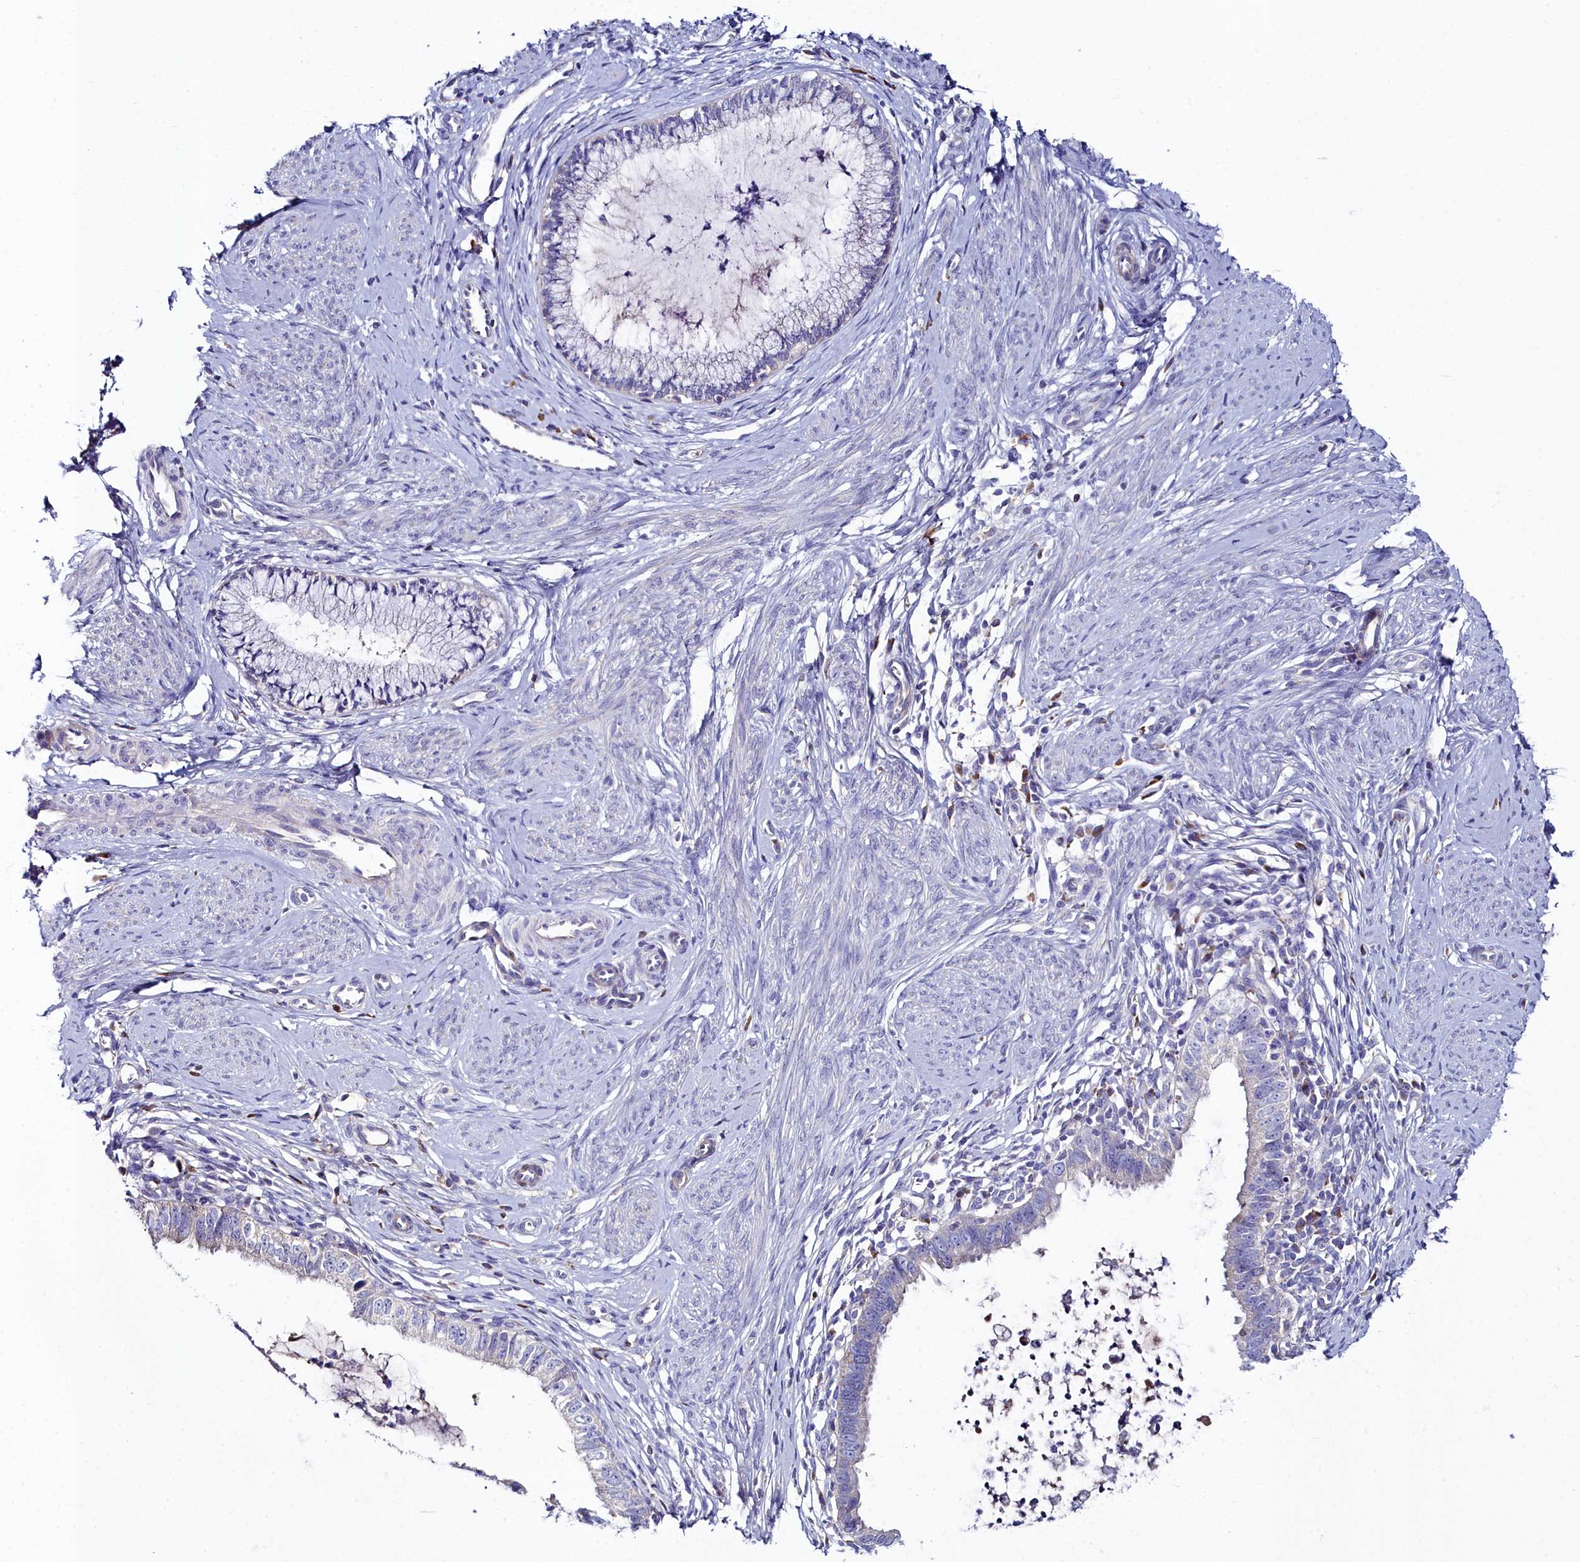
{"staining": {"intensity": "negative", "quantity": "none", "location": "none"}, "tissue": "cervical cancer", "cell_type": "Tumor cells", "image_type": "cancer", "snomed": [{"axis": "morphology", "description": "Adenocarcinoma, NOS"}, {"axis": "topography", "description": "Cervix"}], "caption": "Cervical adenocarcinoma was stained to show a protein in brown. There is no significant positivity in tumor cells.", "gene": "SLC49A3", "patient": {"sex": "female", "age": 36}}